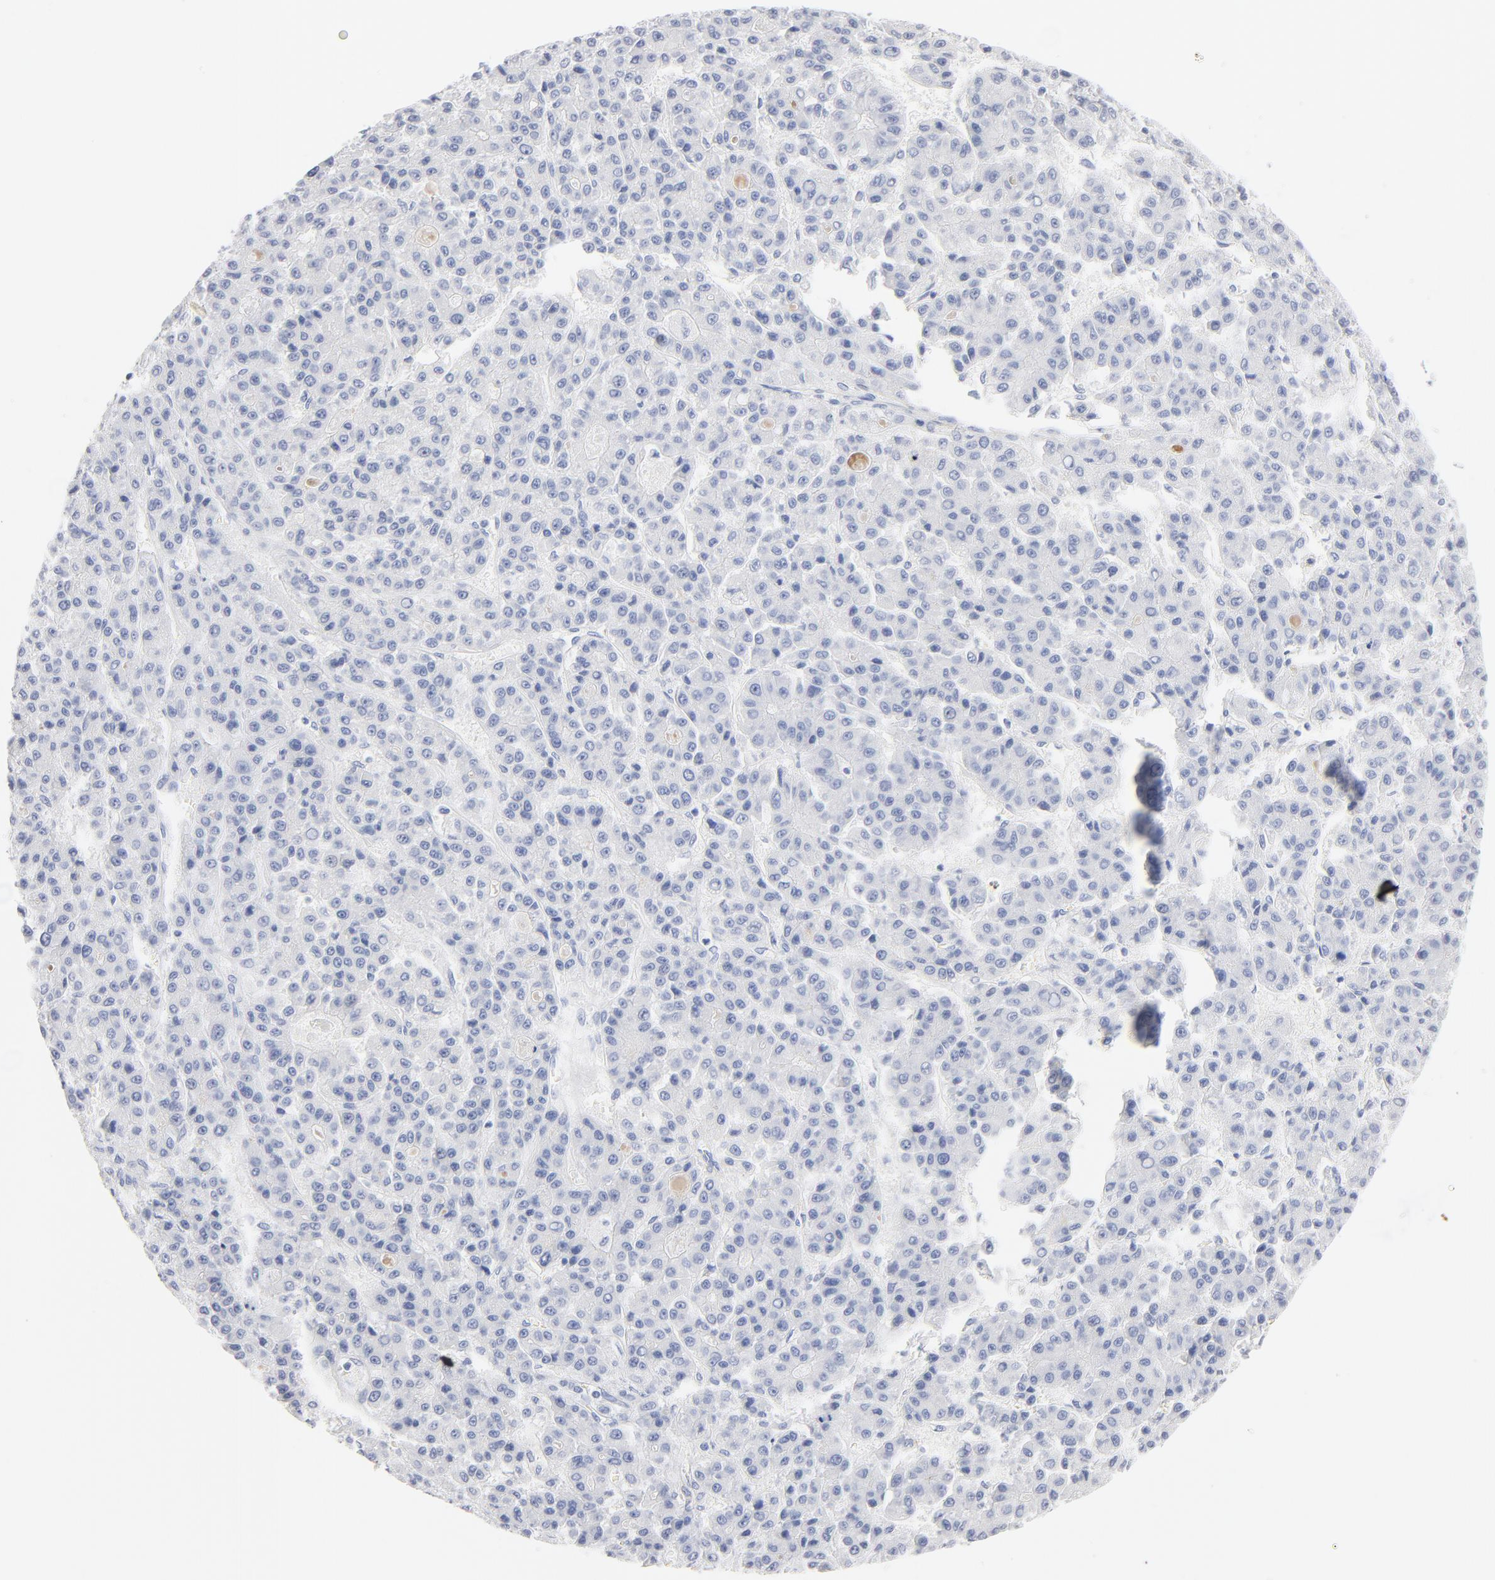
{"staining": {"intensity": "negative", "quantity": "none", "location": "none"}, "tissue": "liver cancer", "cell_type": "Tumor cells", "image_type": "cancer", "snomed": [{"axis": "morphology", "description": "Carcinoma, Hepatocellular, NOS"}, {"axis": "topography", "description": "Liver"}], "caption": "Human liver hepatocellular carcinoma stained for a protein using immunohistochemistry demonstrates no staining in tumor cells.", "gene": "AGTR1", "patient": {"sex": "male", "age": 70}}